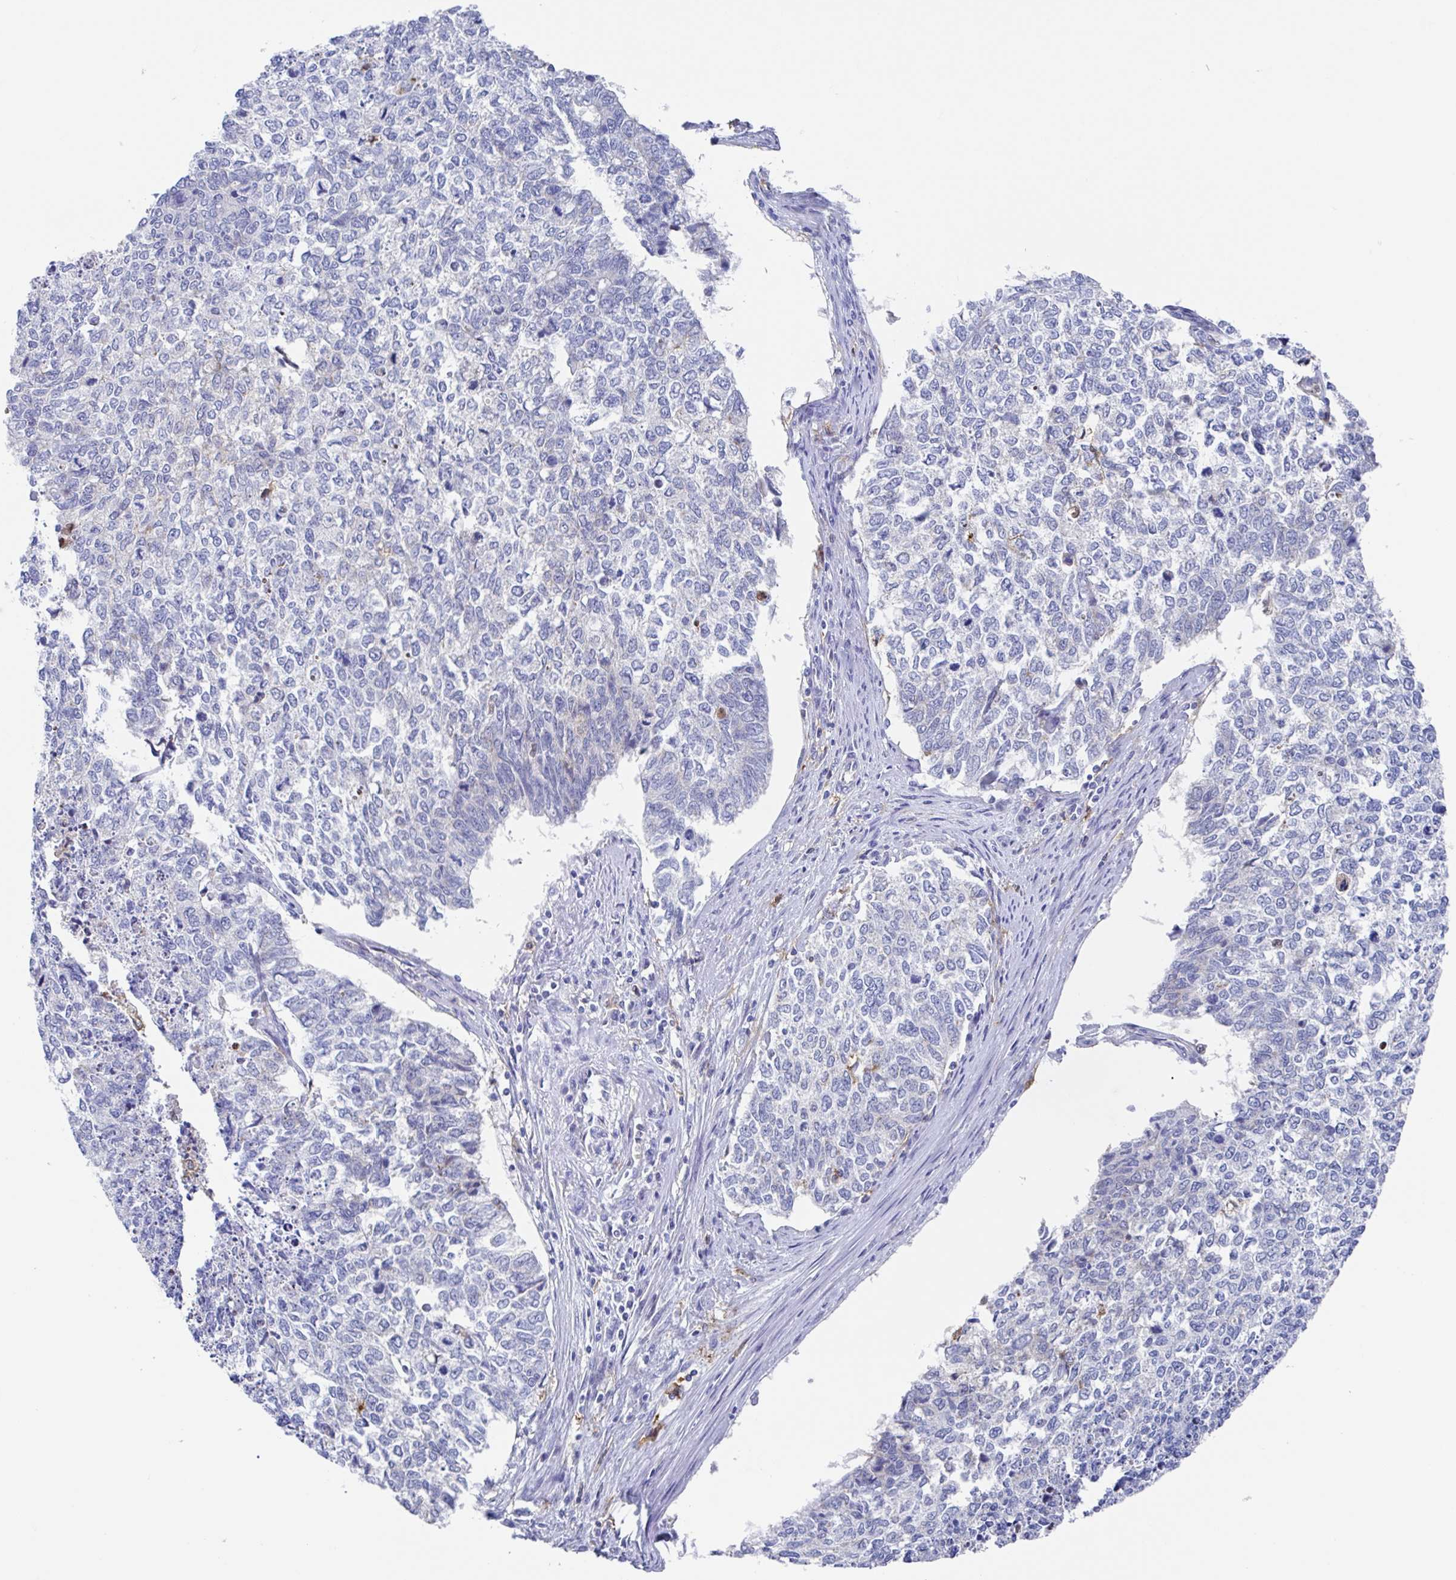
{"staining": {"intensity": "negative", "quantity": "none", "location": "none"}, "tissue": "cervical cancer", "cell_type": "Tumor cells", "image_type": "cancer", "snomed": [{"axis": "morphology", "description": "Adenocarcinoma, NOS"}, {"axis": "topography", "description": "Cervix"}], "caption": "Immunohistochemistry (IHC) histopathology image of neoplastic tissue: cervical adenocarcinoma stained with DAB (3,3'-diaminobenzidine) exhibits no significant protein expression in tumor cells.", "gene": "FCGR3A", "patient": {"sex": "female", "age": 63}}